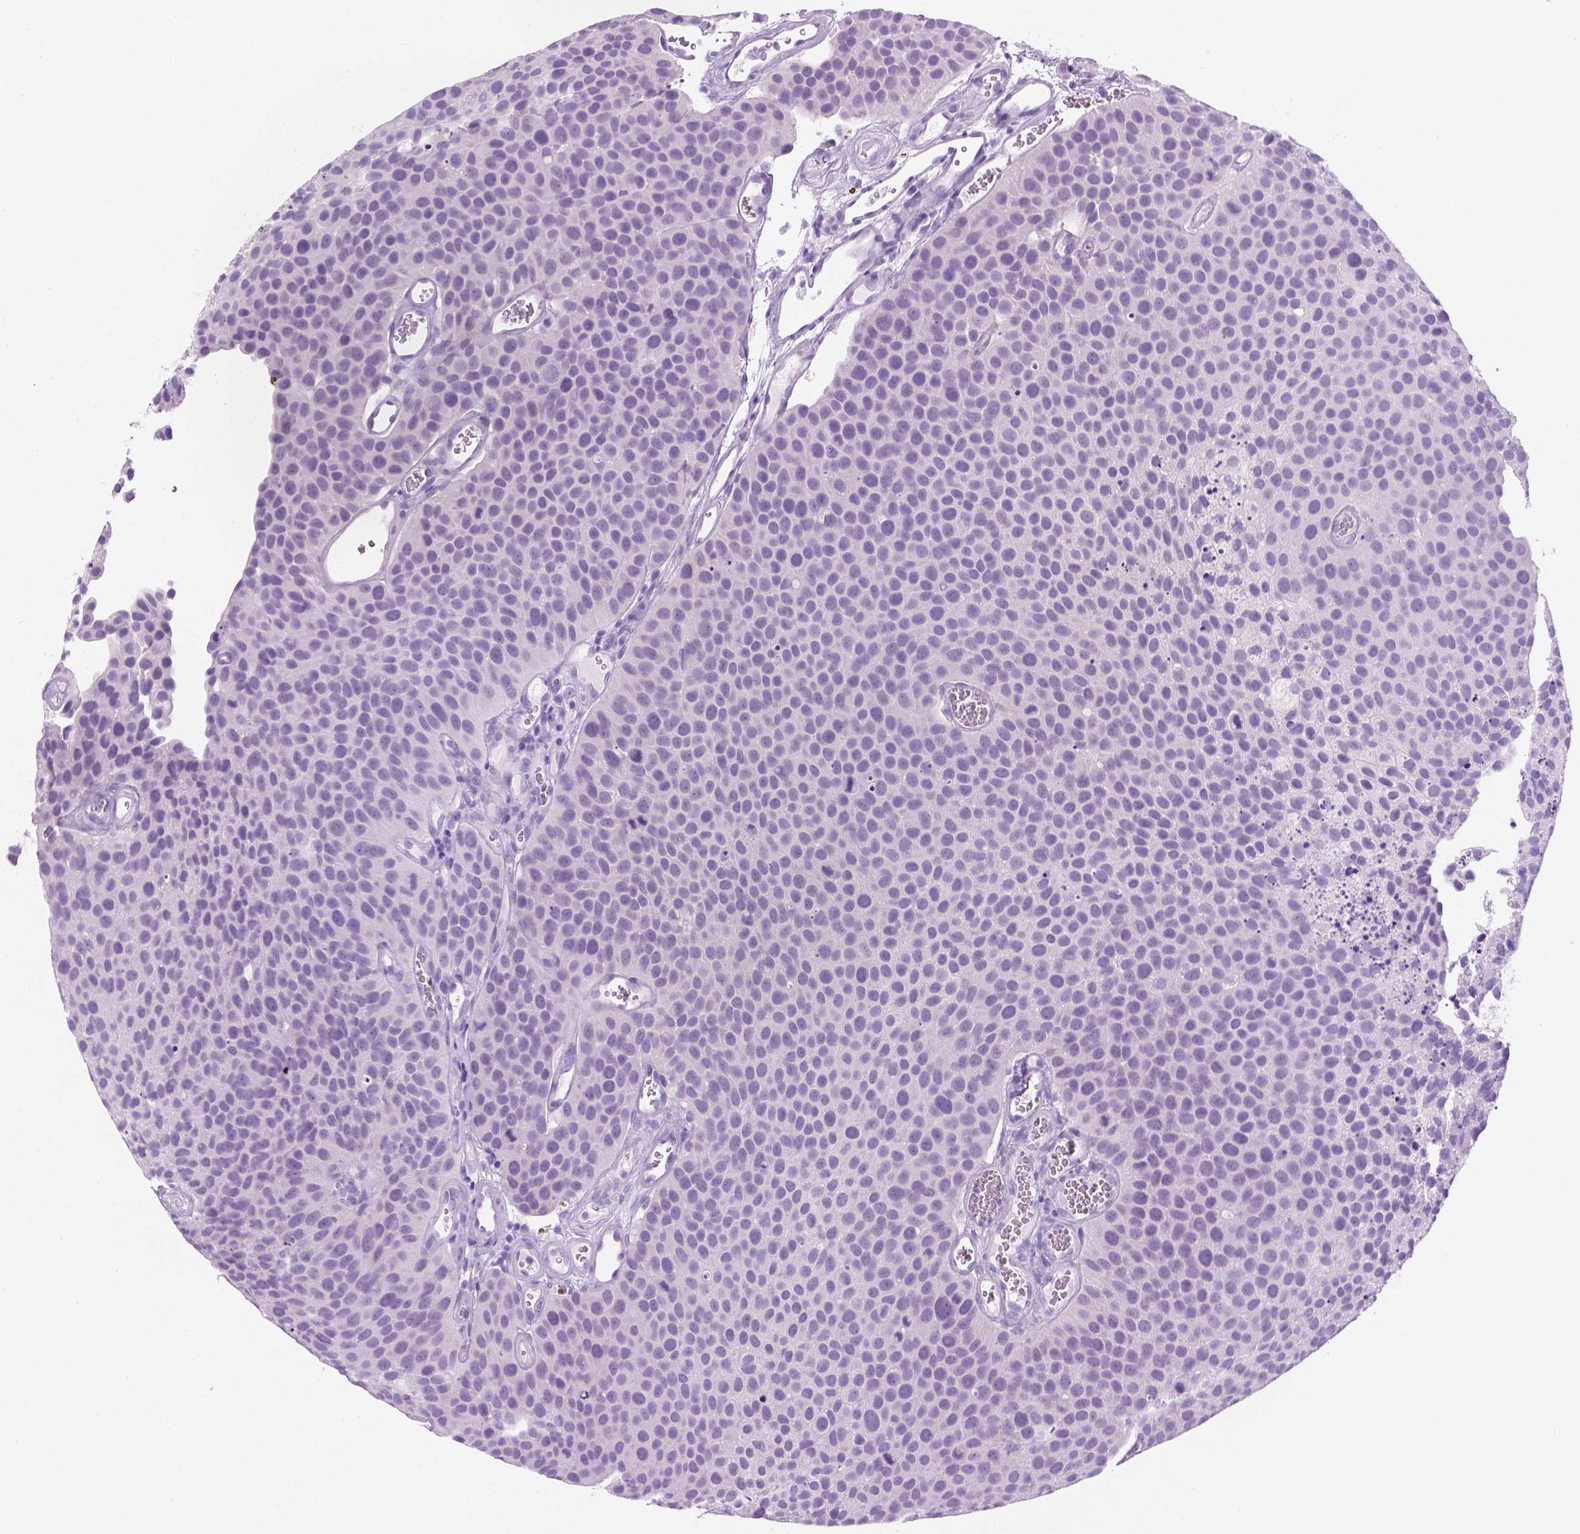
{"staining": {"intensity": "negative", "quantity": "none", "location": "none"}, "tissue": "urothelial cancer", "cell_type": "Tumor cells", "image_type": "cancer", "snomed": [{"axis": "morphology", "description": "Urothelial carcinoma, Low grade"}, {"axis": "topography", "description": "Urinary bladder"}], "caption": "Urothelial cancer was stained to show a protein in brown. There is no significant positivity in tumor cells.", "gene": "TTC29", "patient": {"sex": "female", "age": 69}}